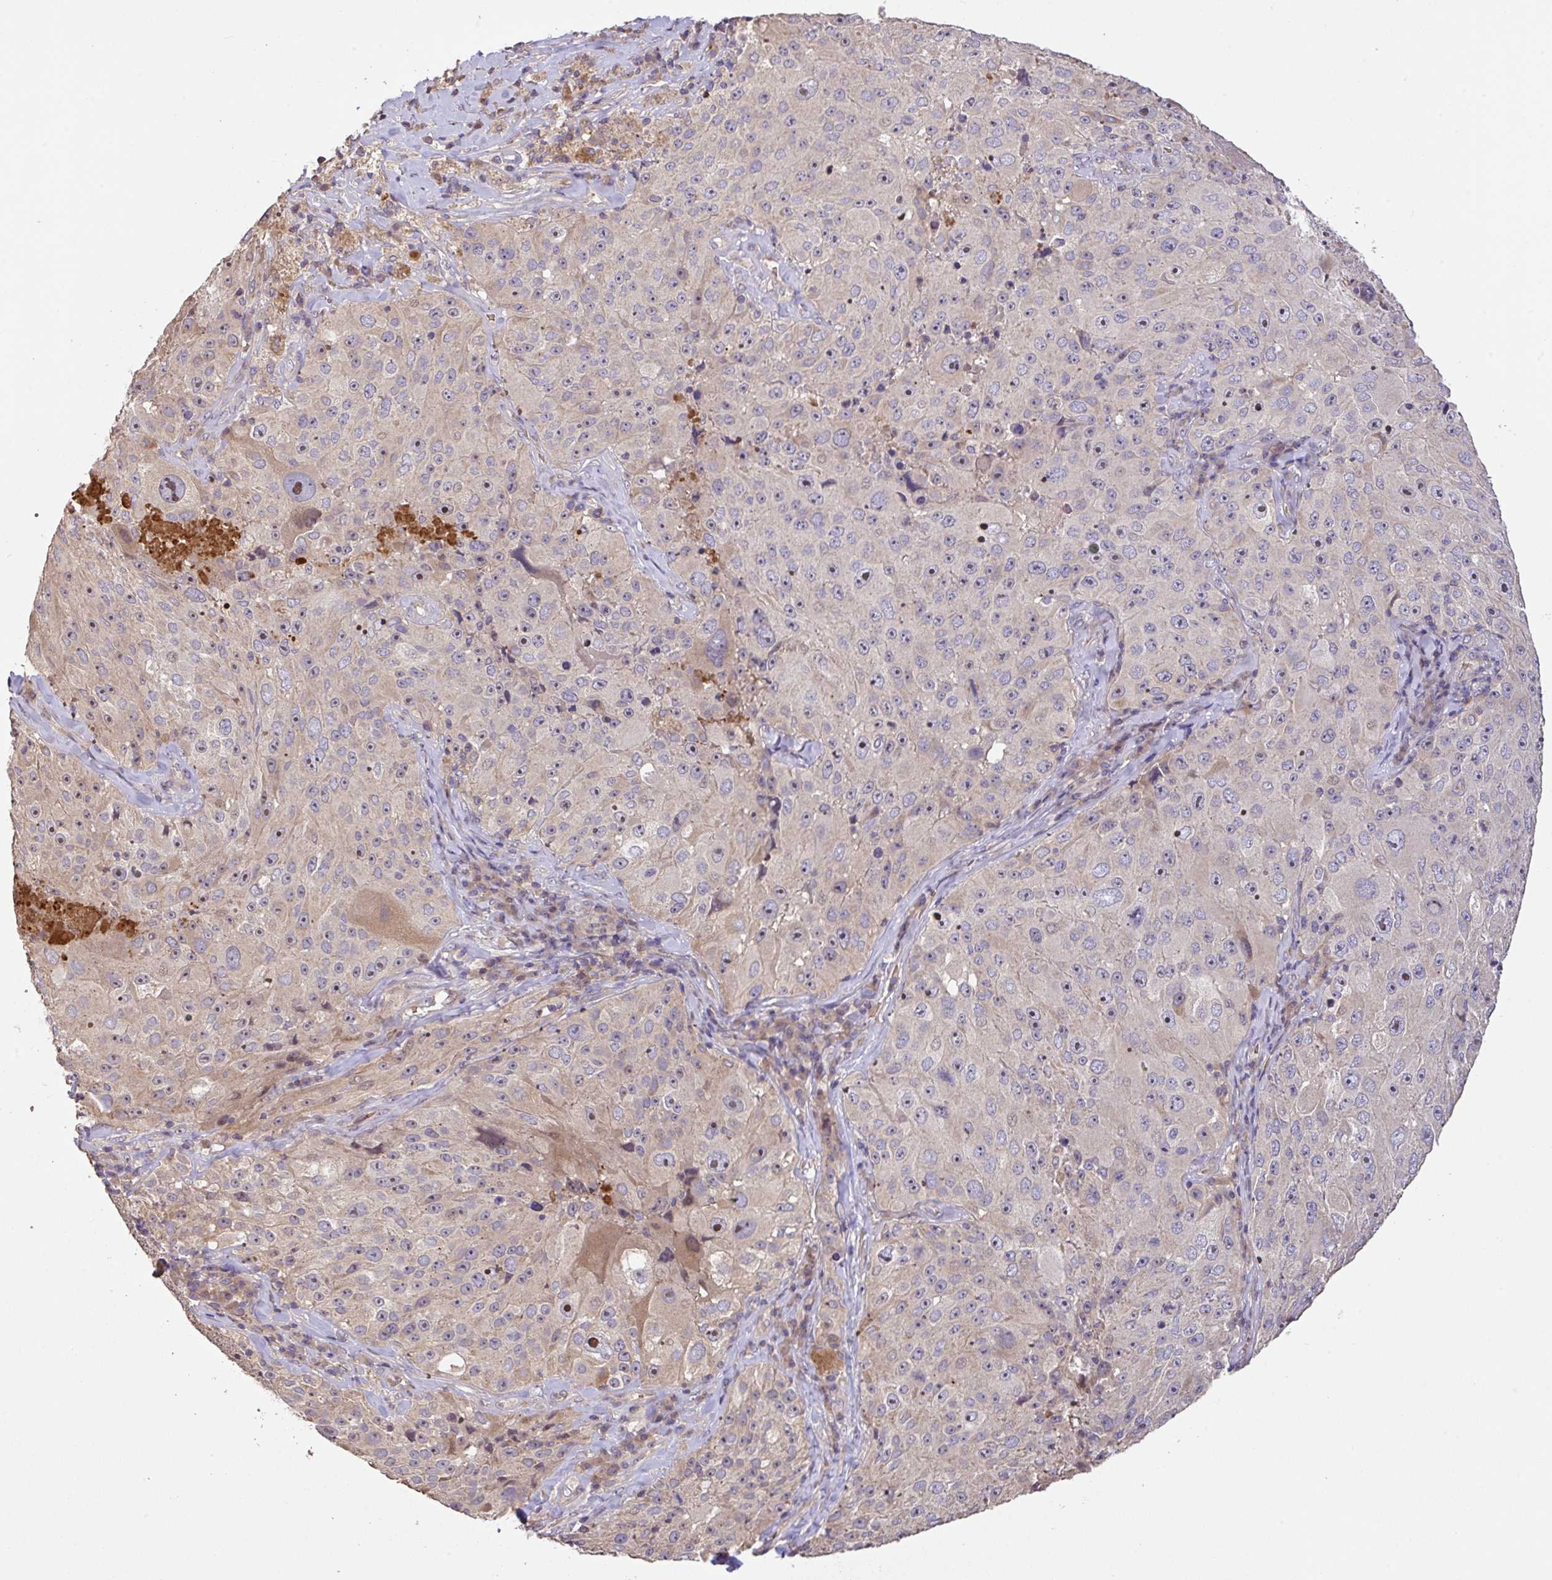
{"staining": {"intensity": "moderate", "quantity": "<25%", "location": "nuclear"}, "tissue": "melanoma", "cell_type": "Tumor cells", "image_type": "cancer", "snomed": [{"axis": "morphology", "description": "Malignant melanoma, Metastatic site"}, {"axis": "topography", "description": "Lymph node"}], "caption": "Melanoma stained with a protein marker exhibits moderate staining in tumor cells.", "gene": "C1QTNF9B", "patient": {"sex": "male", "age": 62}}